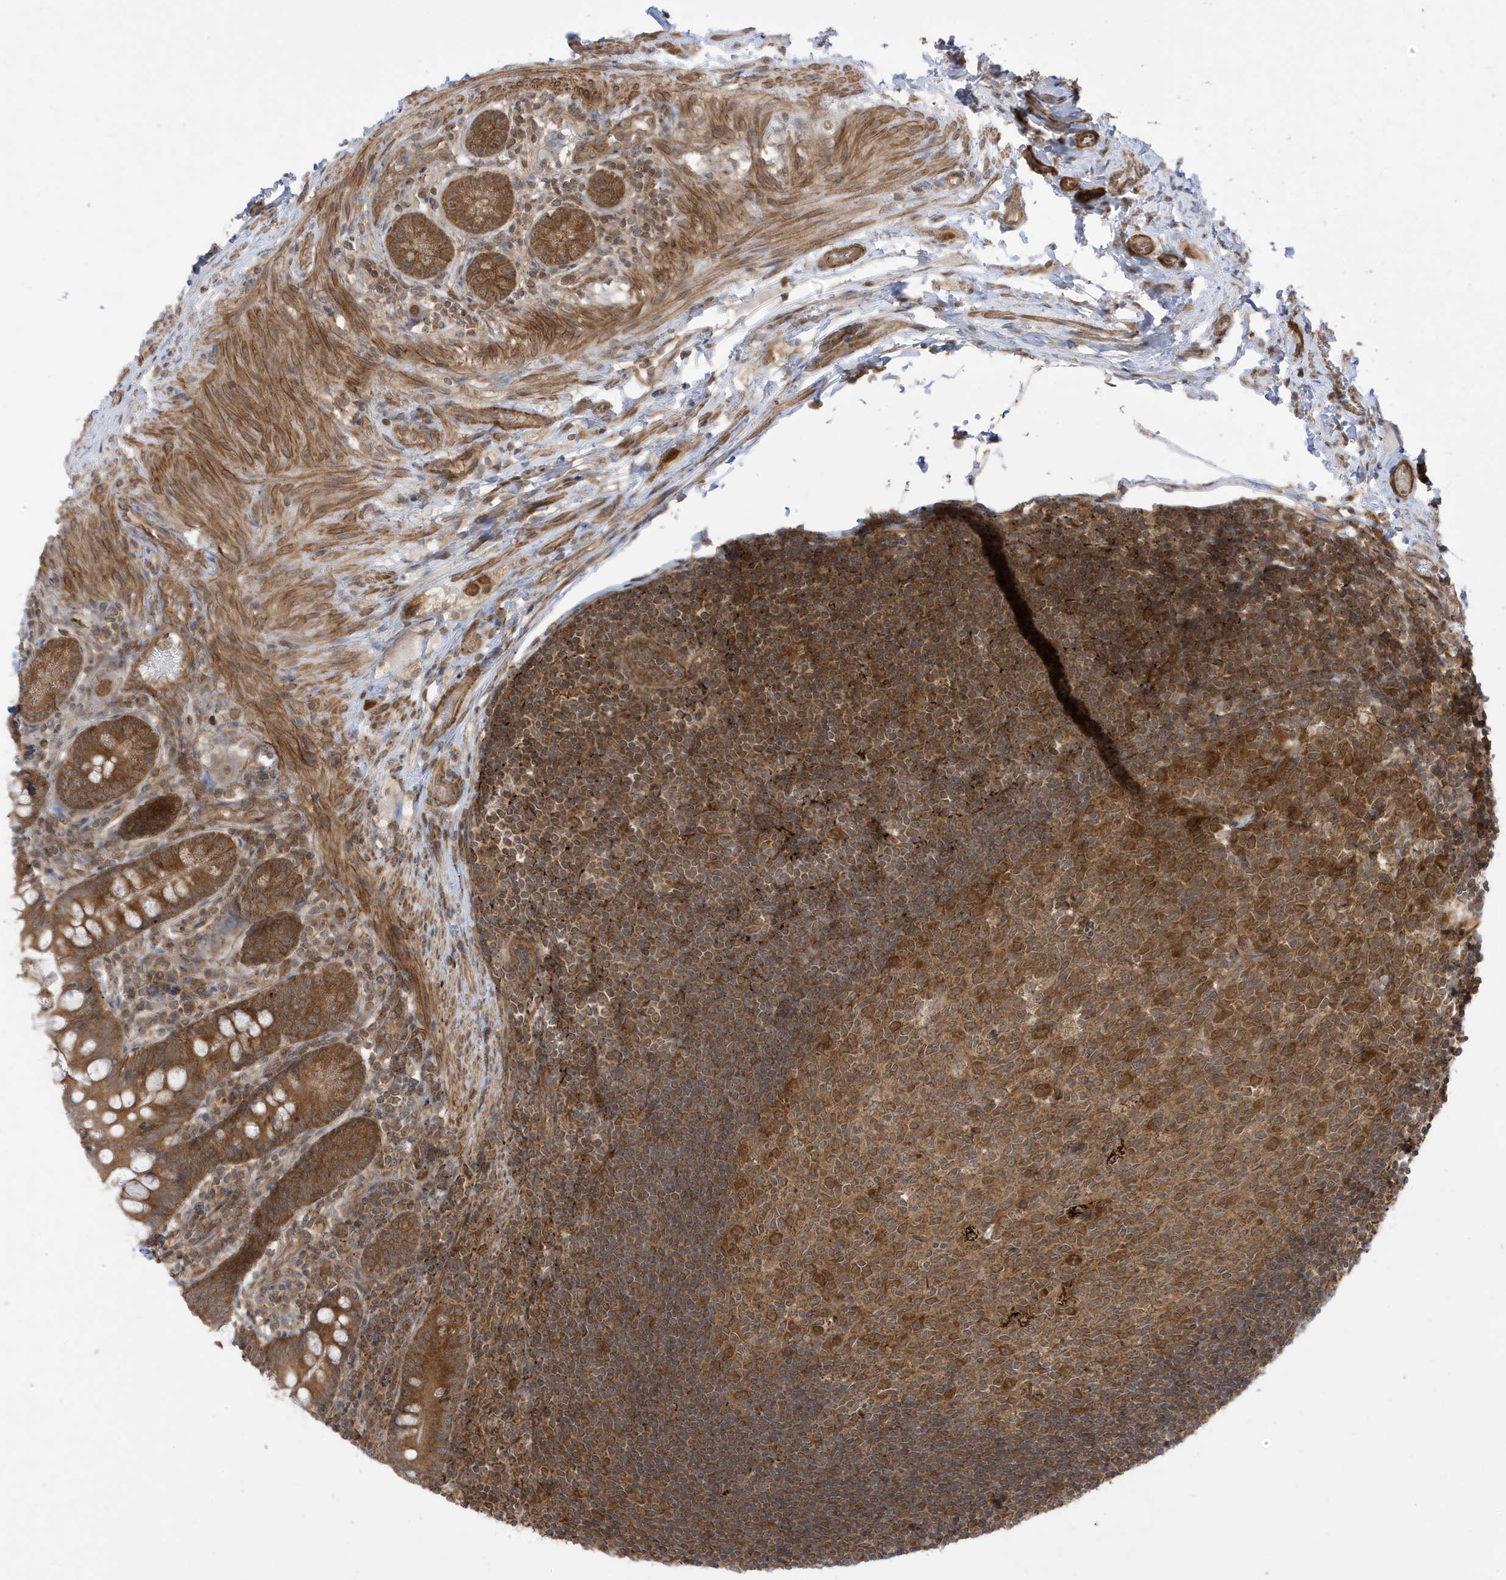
{"staining": {"intensity": "moderate", "quantity": ">75%", "location": "cytoplasmic/membranous"}, "tissue": "small intestine", "cell_type": "Glandular cells", "image_type": "normal", "snomed": [{"axis": "morphology", "description": "Normal tissue, NOS"}, {"axis": "topography", "description": "Small intestine"}], "caption": "This histopathology image shows immunohistochemistry staining of benign human small intestine, with medium moderate cytoplasmic/membranous positivity in about >75% of glandular cells.", "gene": "DHX36", "patient": {"sex": "male", "age": 7}}